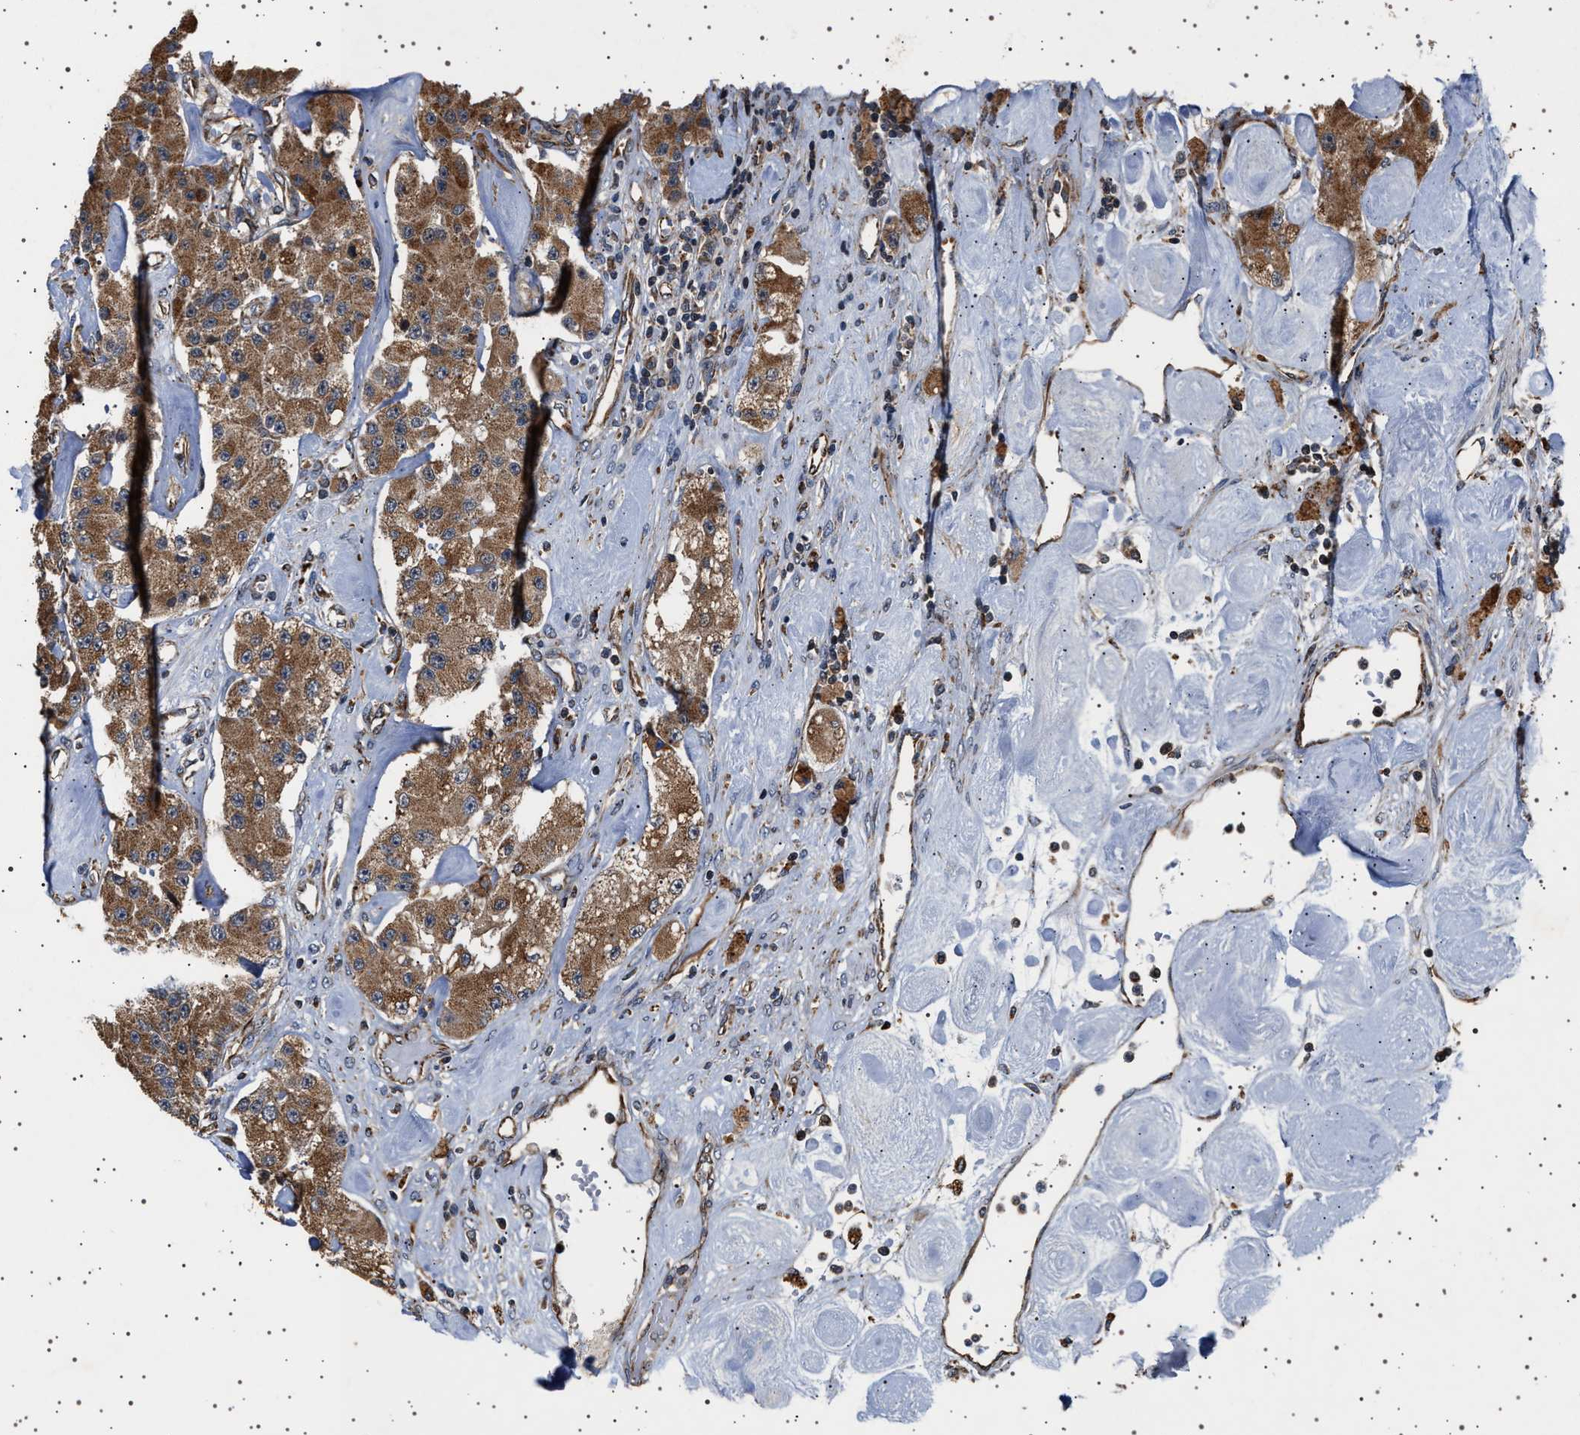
{"staining": {"intensity": "moderate", "quantity": ">75%", "location": "cytoplasmic/membranous"}, "tissue": "carcinoid", "cell_type": "Tumor cells", "image_type": "cancer", "snomed": [{"axis": "morphology", "description": "Carcinoid, malignant, NOS"}, {"axis": "topography", "description": "Pancreas"}], "caption": "Carcinoid was stained to show a protein in brown. There is medium levels of moderate cytoplasmic/membranous staining in approximately >75% of tumor cells.", "gene": "TRUB2", "patient": {"sex": "male", "age": 41}}